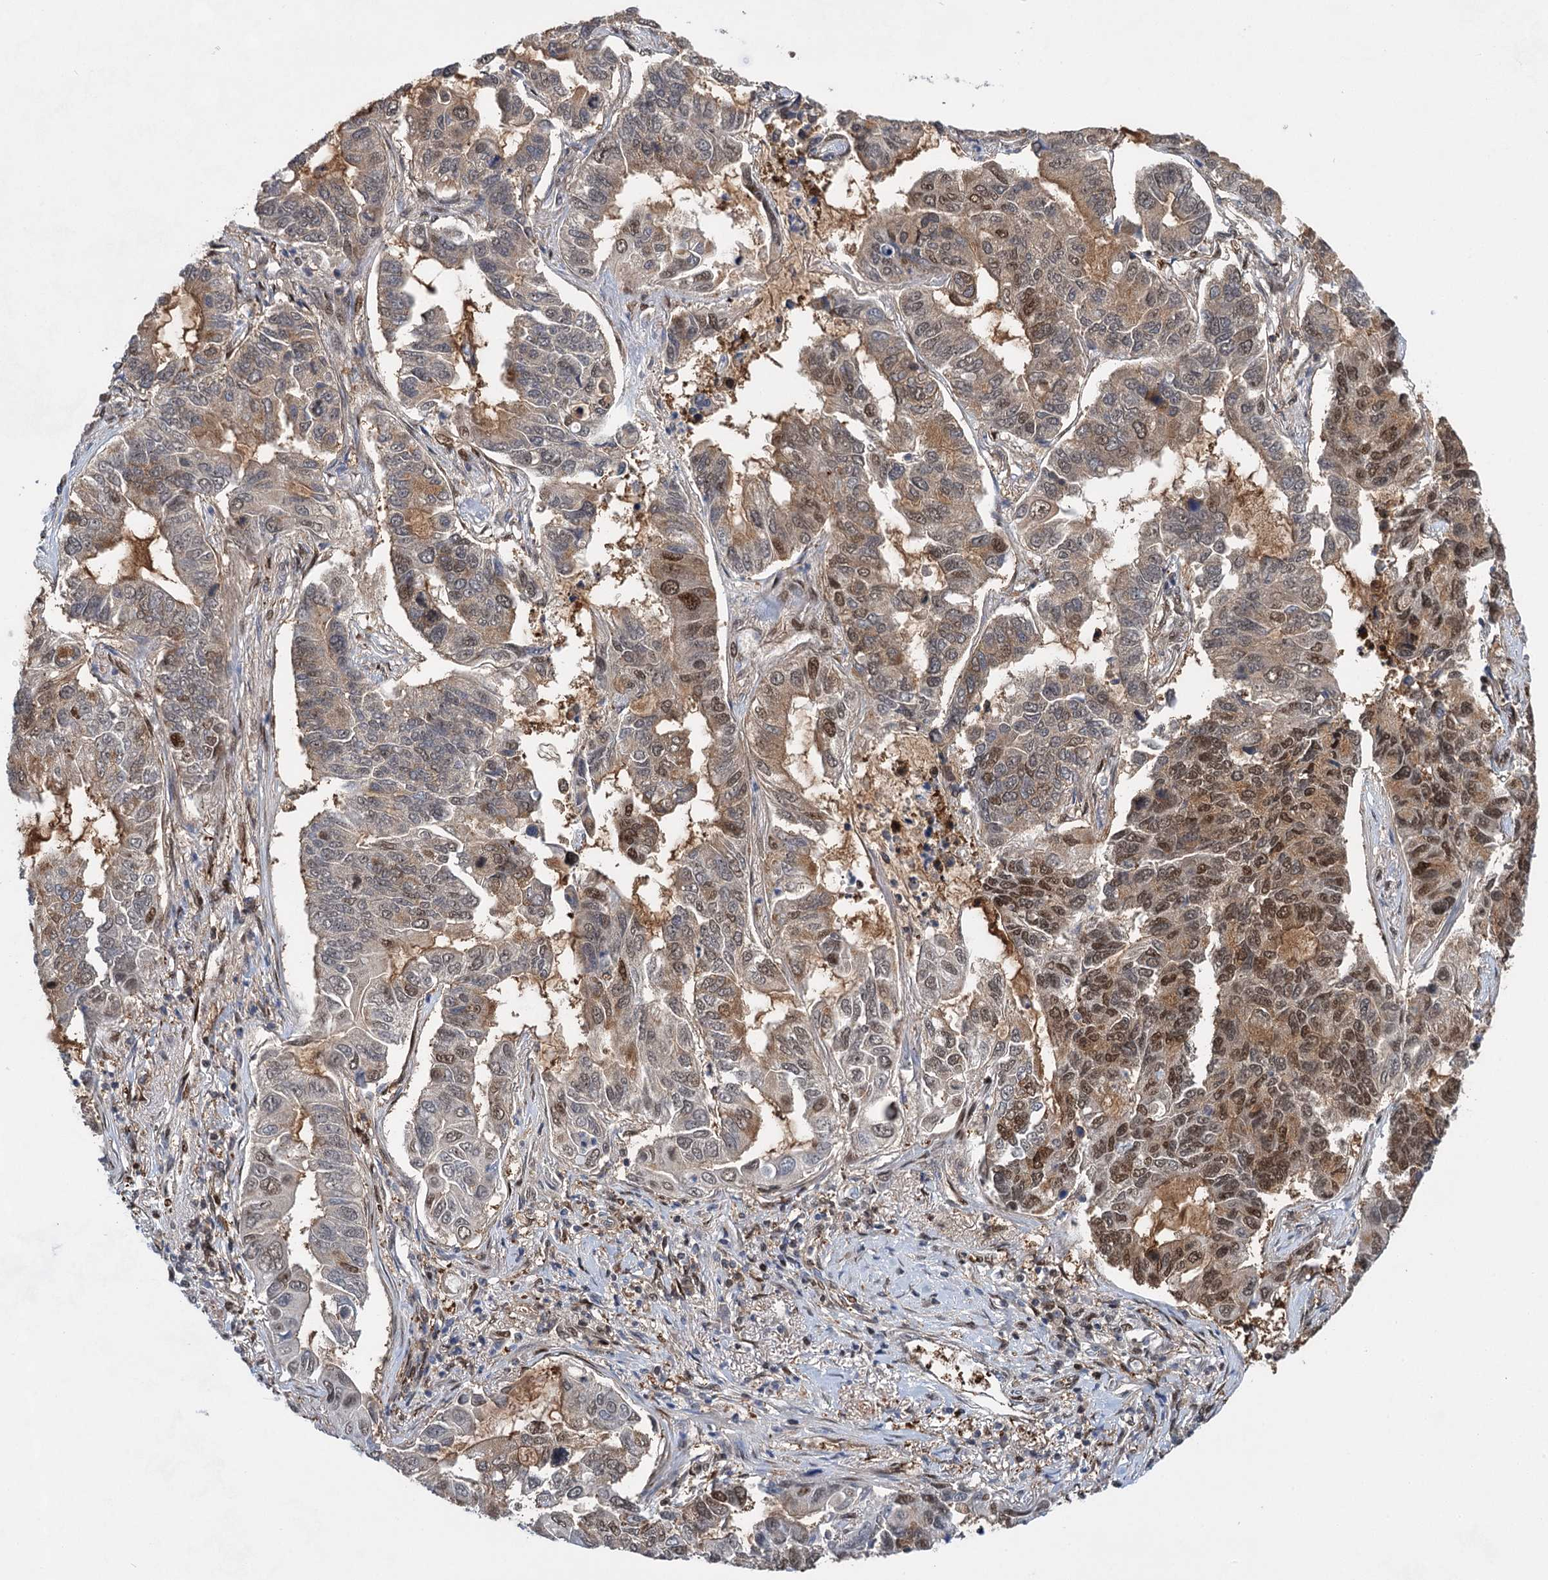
{"staining": {"intensity": "moderate", "quantity": "25%-75%", "location": "nuclear"}, "tissue": "lung cancer", "cell_type": "Tumor cells", "image_type": "cancer", "snomed": [{"axis": "morphology", "description": "Adenocarcinoma, NOS"}, {"axis": "topography", "description": "Lung"}], "caption": "Immunohistochemistry (IHC) photomicrograph of lung cancer (adenocarcinoma) stained for a protein (brown), which shows medium levels of moderate nuclear positivity in about 25%-75% of tumor cells.", "gene": "GPBP1", "patient": {"sex": "male", "age": 64}}